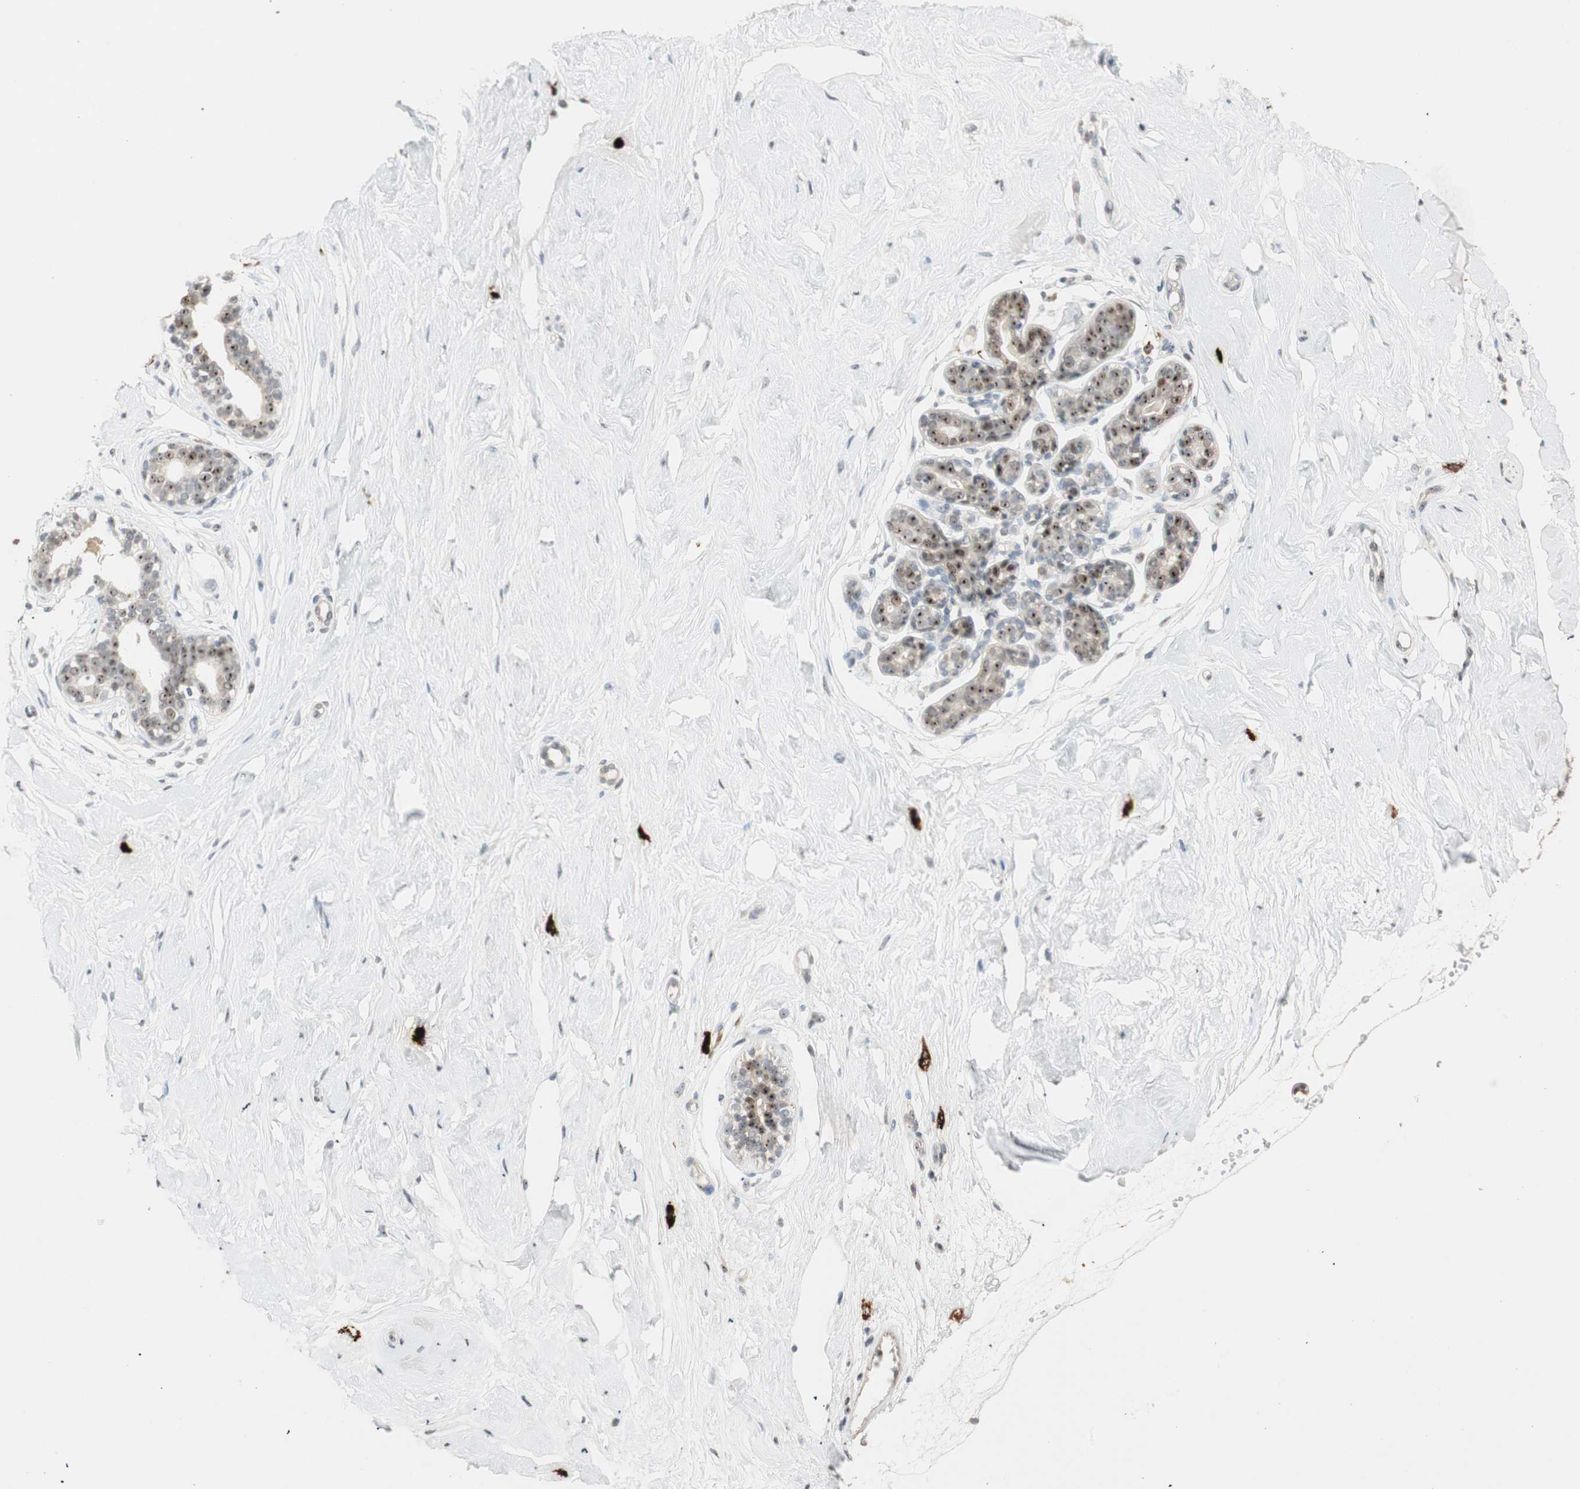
{"staining": {"intensity": "moderate", "quantity": "25%-75%", "location": "nuclear"}, "tissue": "breast", "cell_type": "Adipocytes", "image_type": "normal", "snomed": [{"axis": "morphology", "description": "Normal tissue, NOS"}, {"axis": "topography", "description": "Breast"}], "caption": "Immunohistochemistry staining of normal breast, which reveals medium levels of moderate nuclear positivity in approximately 25%-75% of adipocytes indicating moderate nuclear protein staining. The staining was performed using DAB (3,3'-diaminobenzidine) (brown) for protein detection and nuclei were counterstained in hematoxylin (blue).", "gene": "ETV4", "patient": {"sex": "female", "age": 23}}